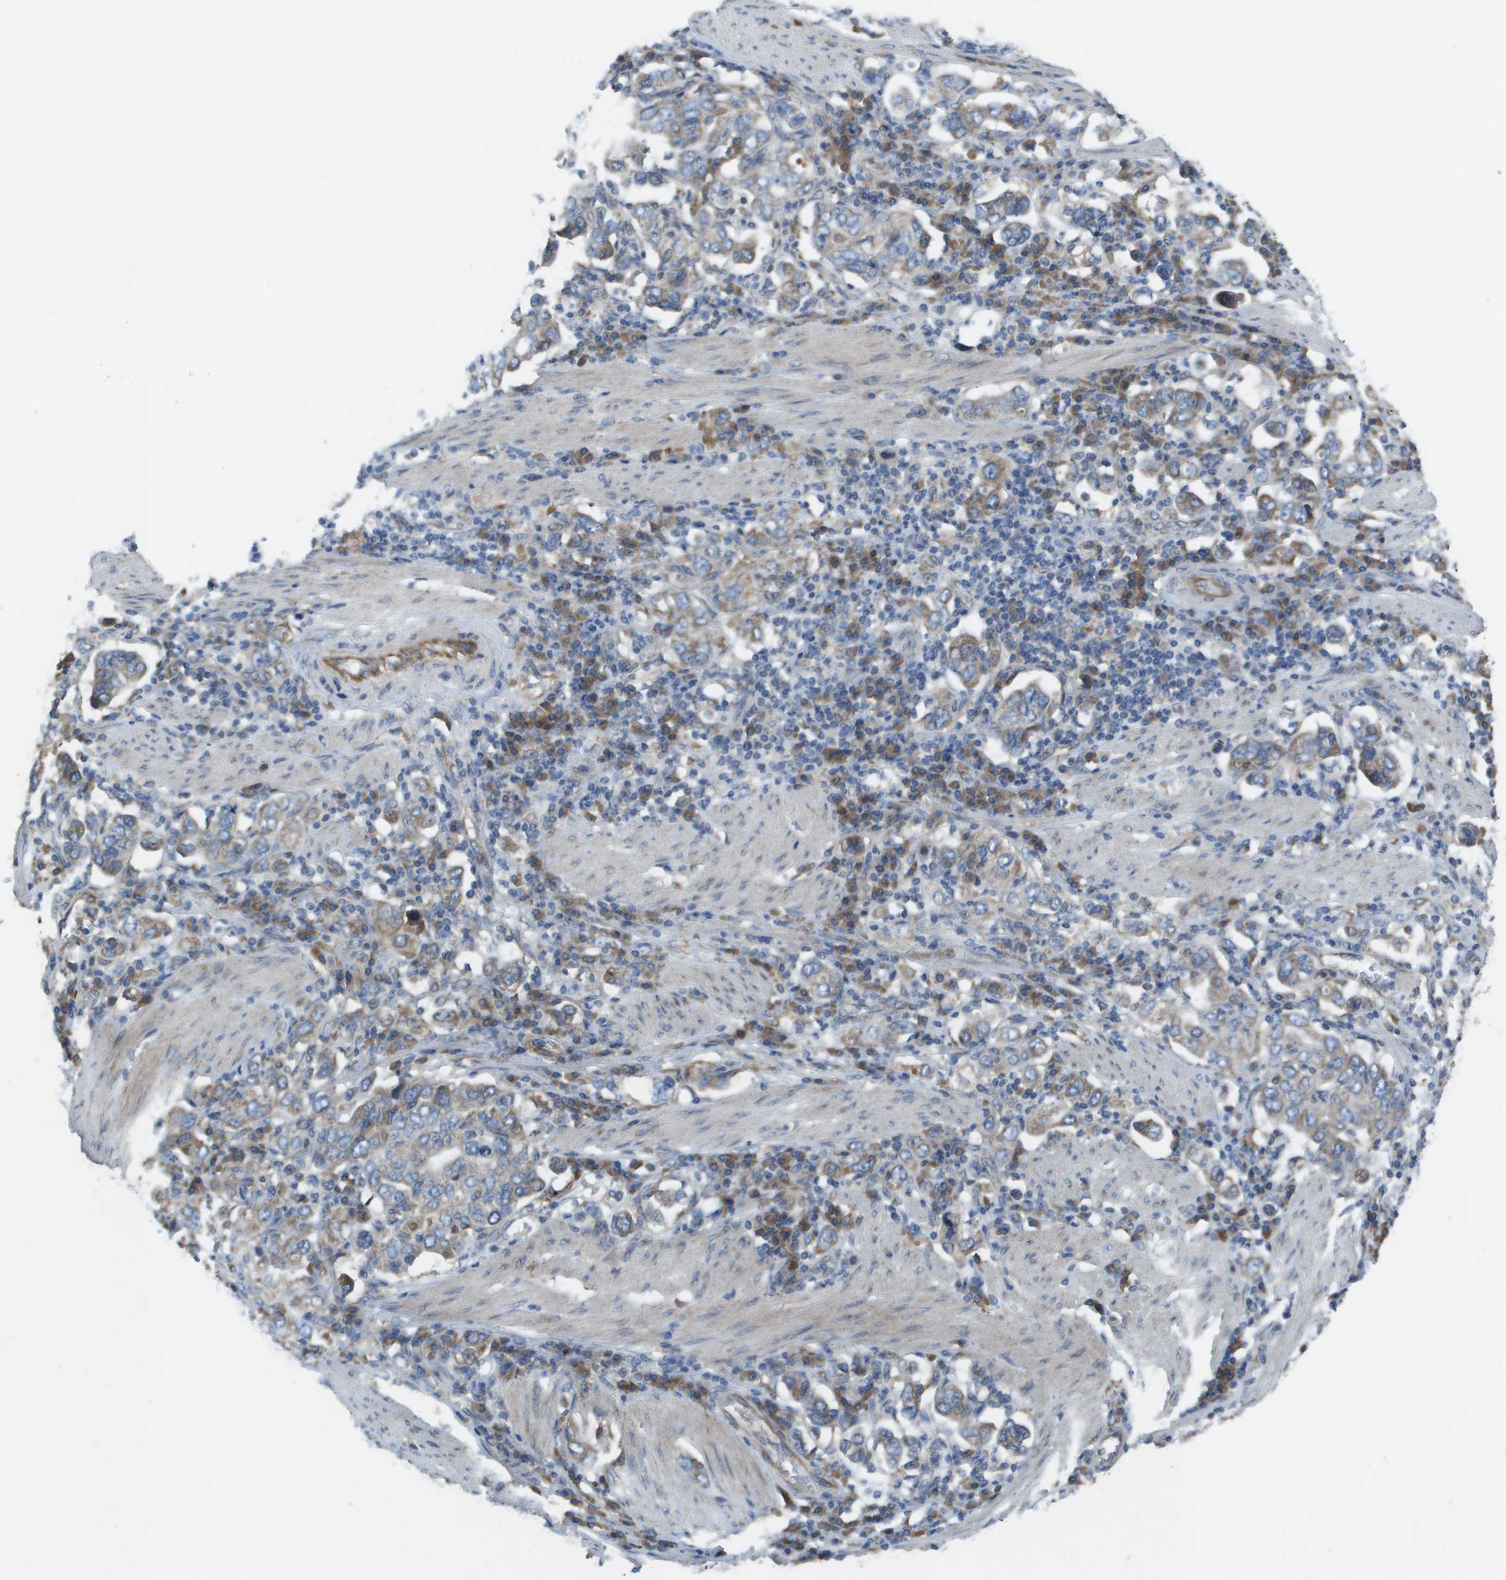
{"staining": {"intensity": "moderate", "quantity": "25%-75%", "location": "cytoplasmic/membranous"}, "tissue": "stomach cancer", "cell_type": "Tumor cells", "image_type": "cancer", "snomed": [{"axis": "morphology", "description": "Adenocarcinoma, NOS"}, {"axis": "topography", "description": "Stomach, upper"}], "caption": "DAB (3,3'-diaminobenzidine) immunohistochemical staining of human adenocarcinoma (stomach) reveals moderate cytoplasmic/membranous protein staining in about 25%-75% of tumor cells. The protein is shown in brown color, while the nuclei are stained blue.", "gene": "CLCN2", "patient": {"sex": "male", "age": 62}}